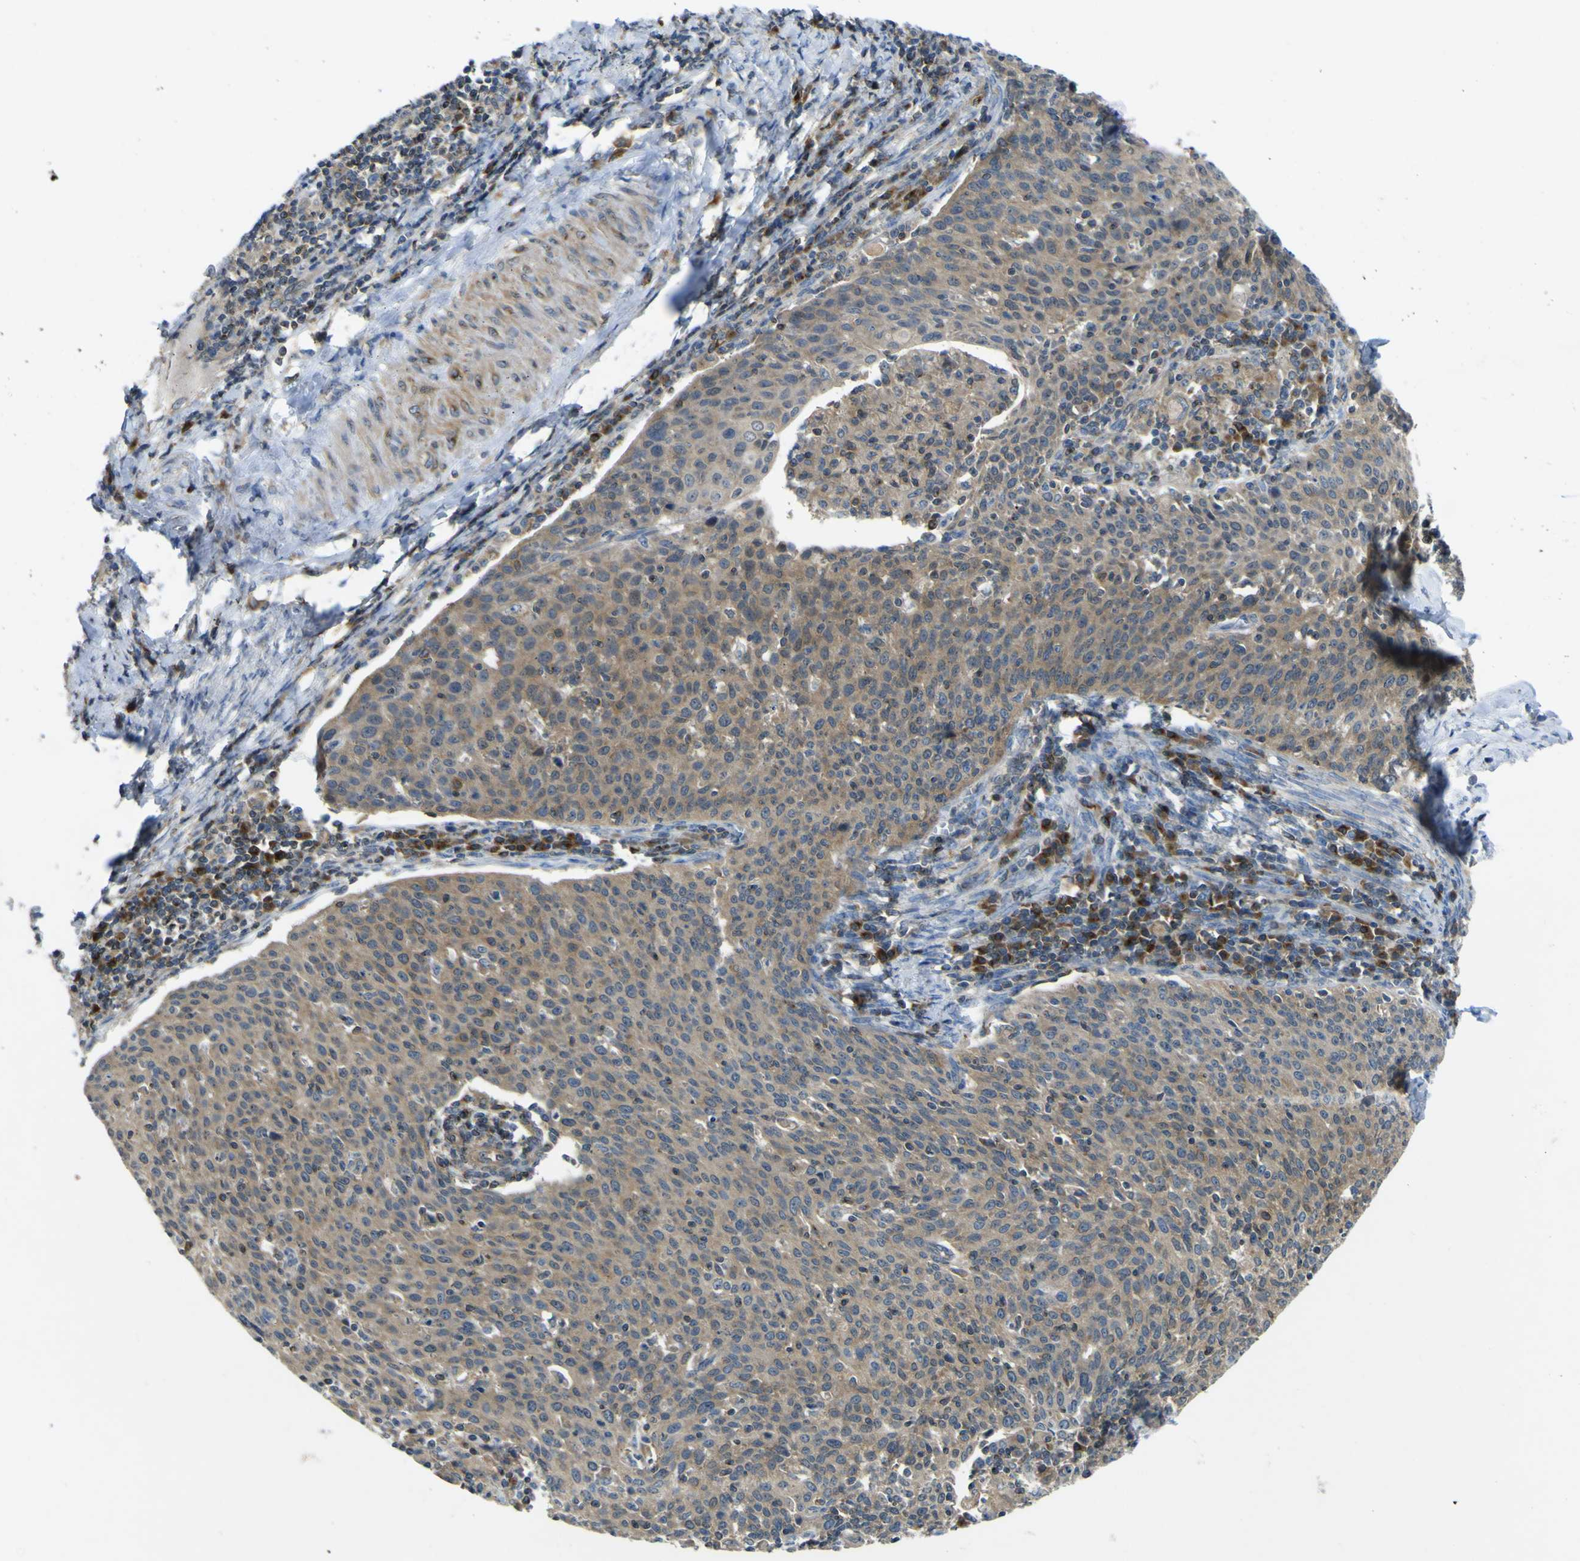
{"staining": {"intensity": "moderate", "quantity": ">75%", "location": "cytoplasmic/membranous"}, "tissue": "cervical cancer", "cell_type": "Tumor cells", "image_type": "cancer", "snomed": [{"axis": "morphology", "description": "Squamous cell carcinoma, NOS"}, {"axis": "topography", "description": "Cervix"}], "caption": "A histopathology image of cervical squamous cell carcinoma stained for a protein demonstrates moderate cytoplasmic/membranous brown staining in tumor cells. Immunohistochemistry stains the protein of interest in brown and the nuclei are stained blue.", "gene": "EML2", "patient": {"sex": "female", "age": 38}}